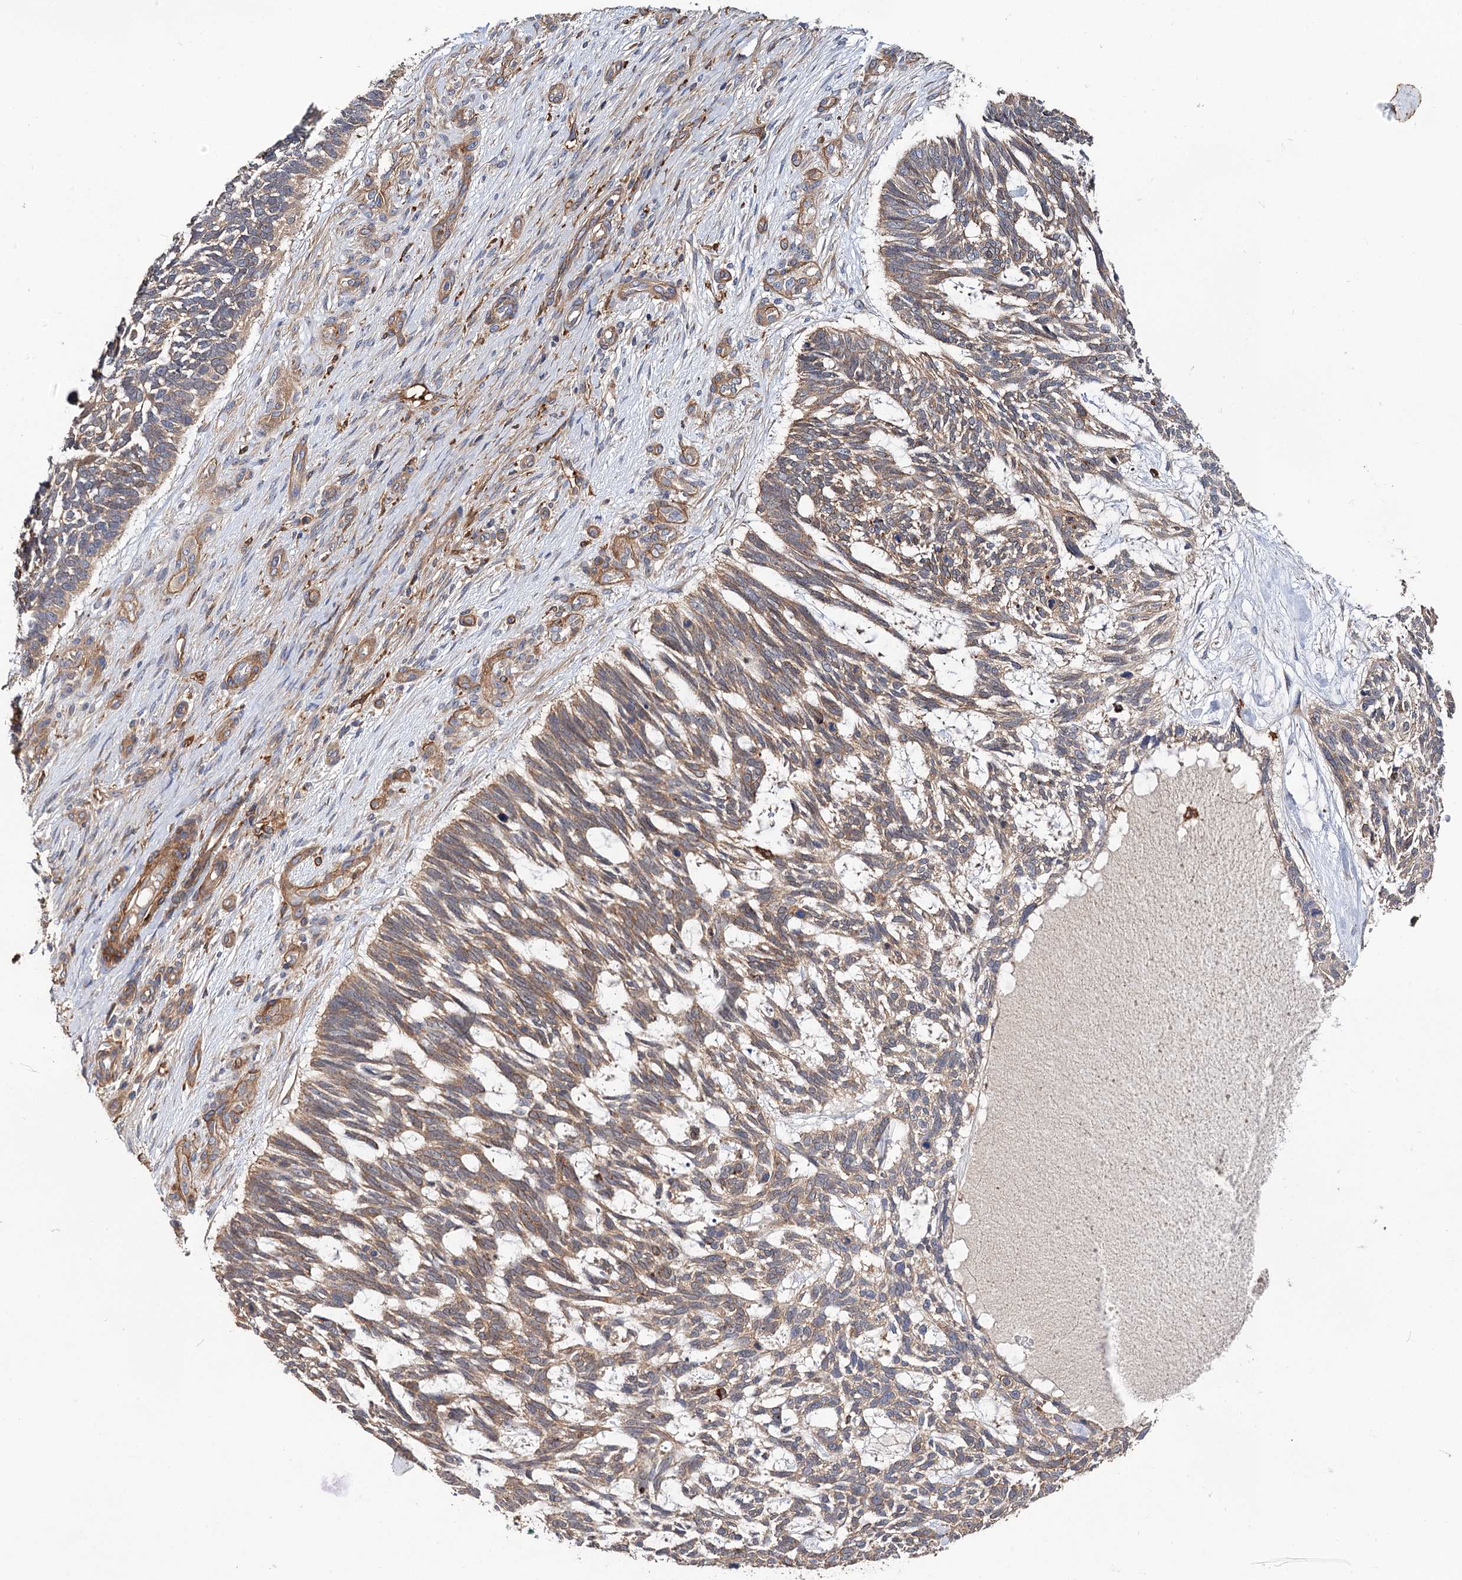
{"staining": {"intensity": "weak", "quantity": "25%-75%", "location": "cytoplasmic/membranous"}, "tissue": "skin cancer", "cell_type": "Tumor cells", "image_type": "cancer", "snomed": [{"axis": "morphology", "description": "Basal cell carcinoma"}, {"axis": "topography", "description": "Skin"}], "caption": "Immunohistochemistry photomicrograph of neoplastic tissue: human skin cancer stained using immunohistochemistry (IHC) demonstrates low levels of weak protein expression localized specifically in the cytoplasmic/membranous of tumor cells, appearing as a cytoplasmic/membranous brown color.", "gene": "CSAD", "patient": {"sex": "male", "age": 88}}